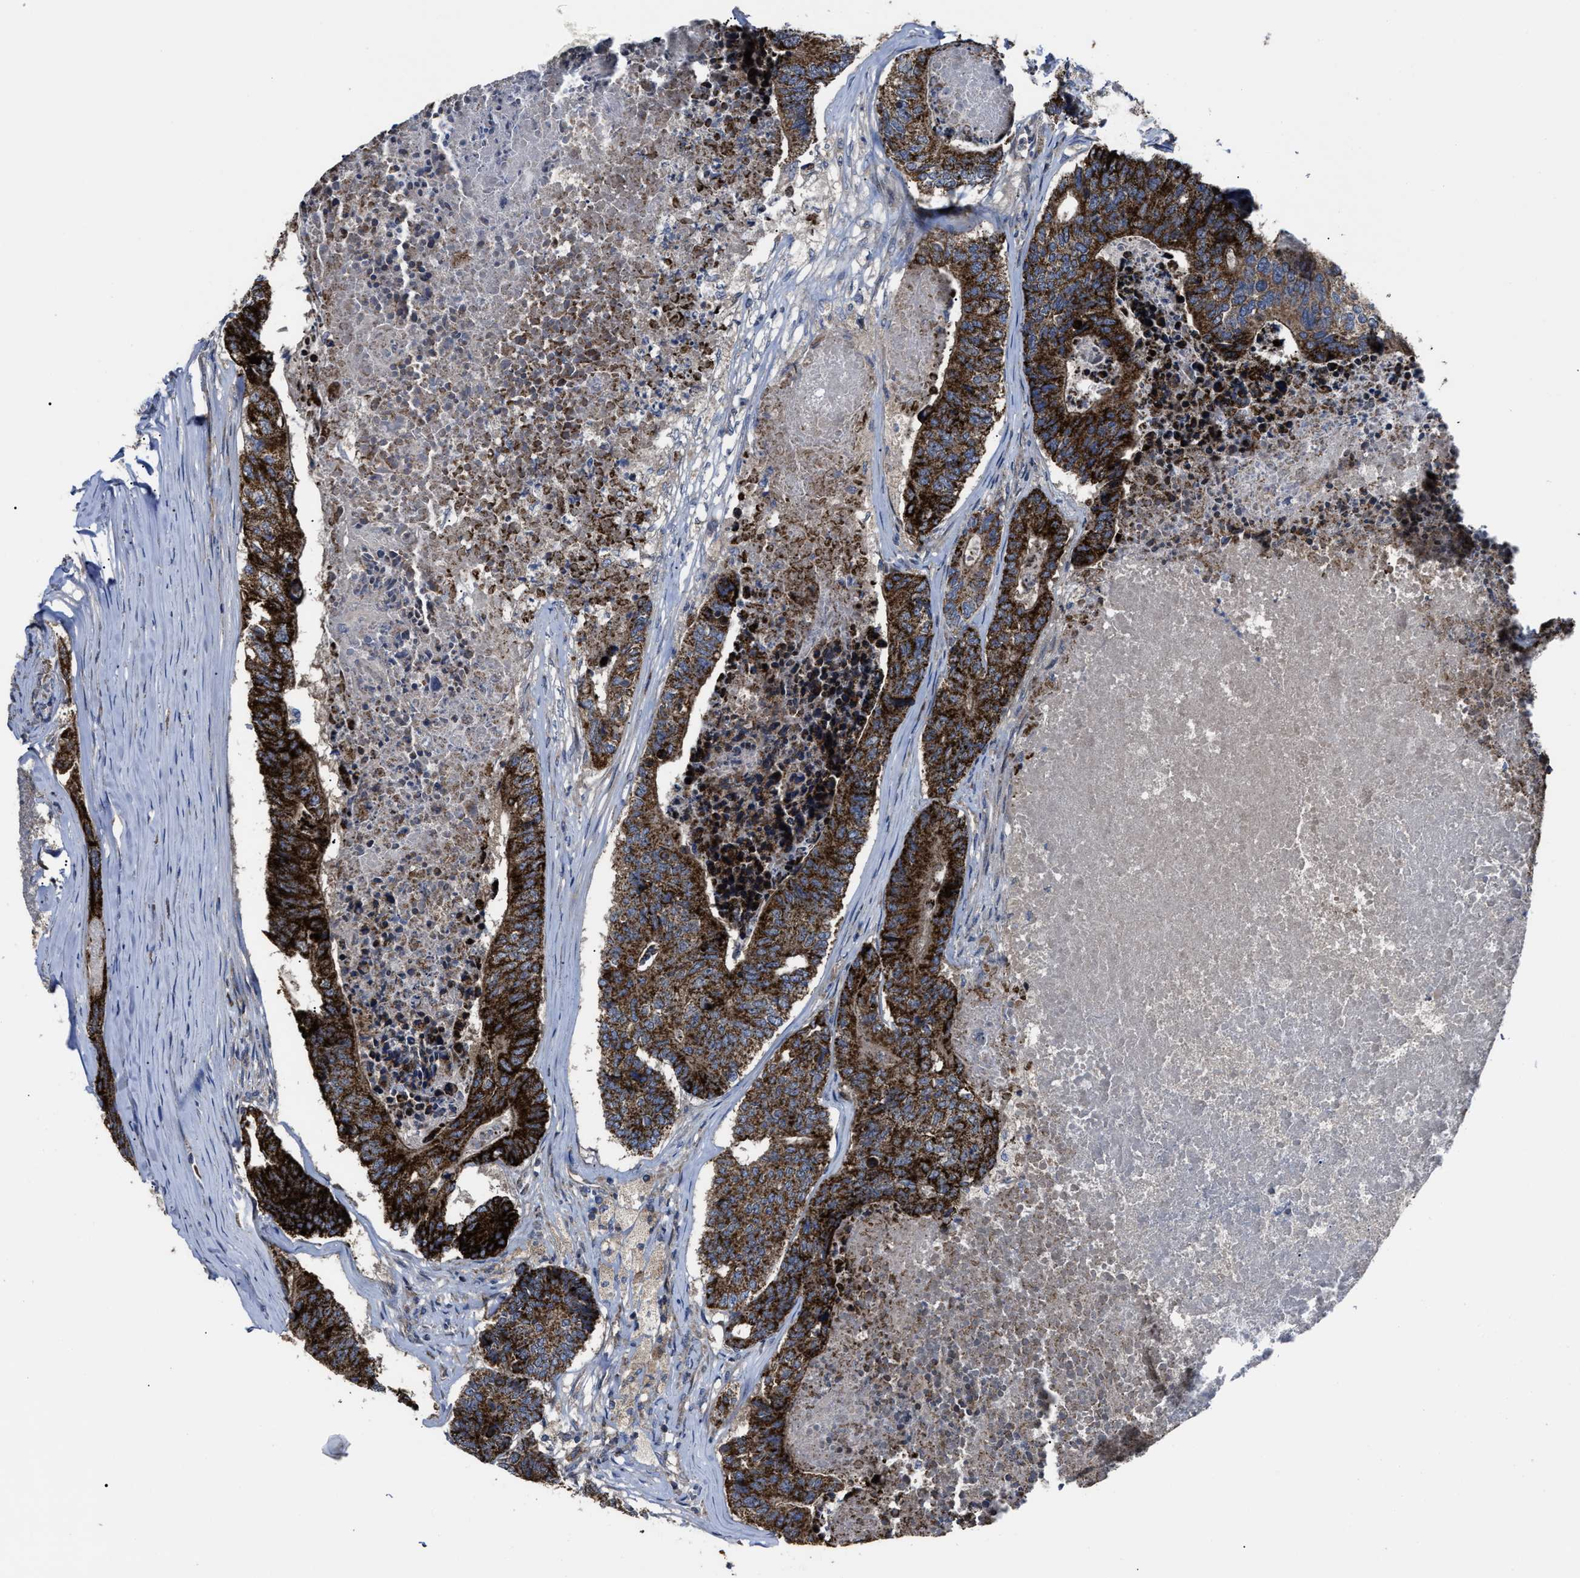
{"staining": {"intensity": "strong", "quantity": ">75%", "location": "cytoplasmic/membranous"}, "tissue": "colorectal cancer", "cell_type": "Tumor cells", "image_type": "cancer", "snomed": [{"axis": "morphology", "description": "Adenocarcinoma, NOS"}, {"axis": "topography", "description": "Colon"}], "caption": "Immunohistochemistry (IHC) image of neoplastic tissue: colorectal cancer (adenocarcinoma) stained using immunohistochemistry shows high levels of strong protein expression localized specifically in the cytoplasmic/membranous of tumor cells, appearing as a cytoplasmic/membranous brown color.", "gene": "PASK", "patient": {"sex": "female", "age": 67}}